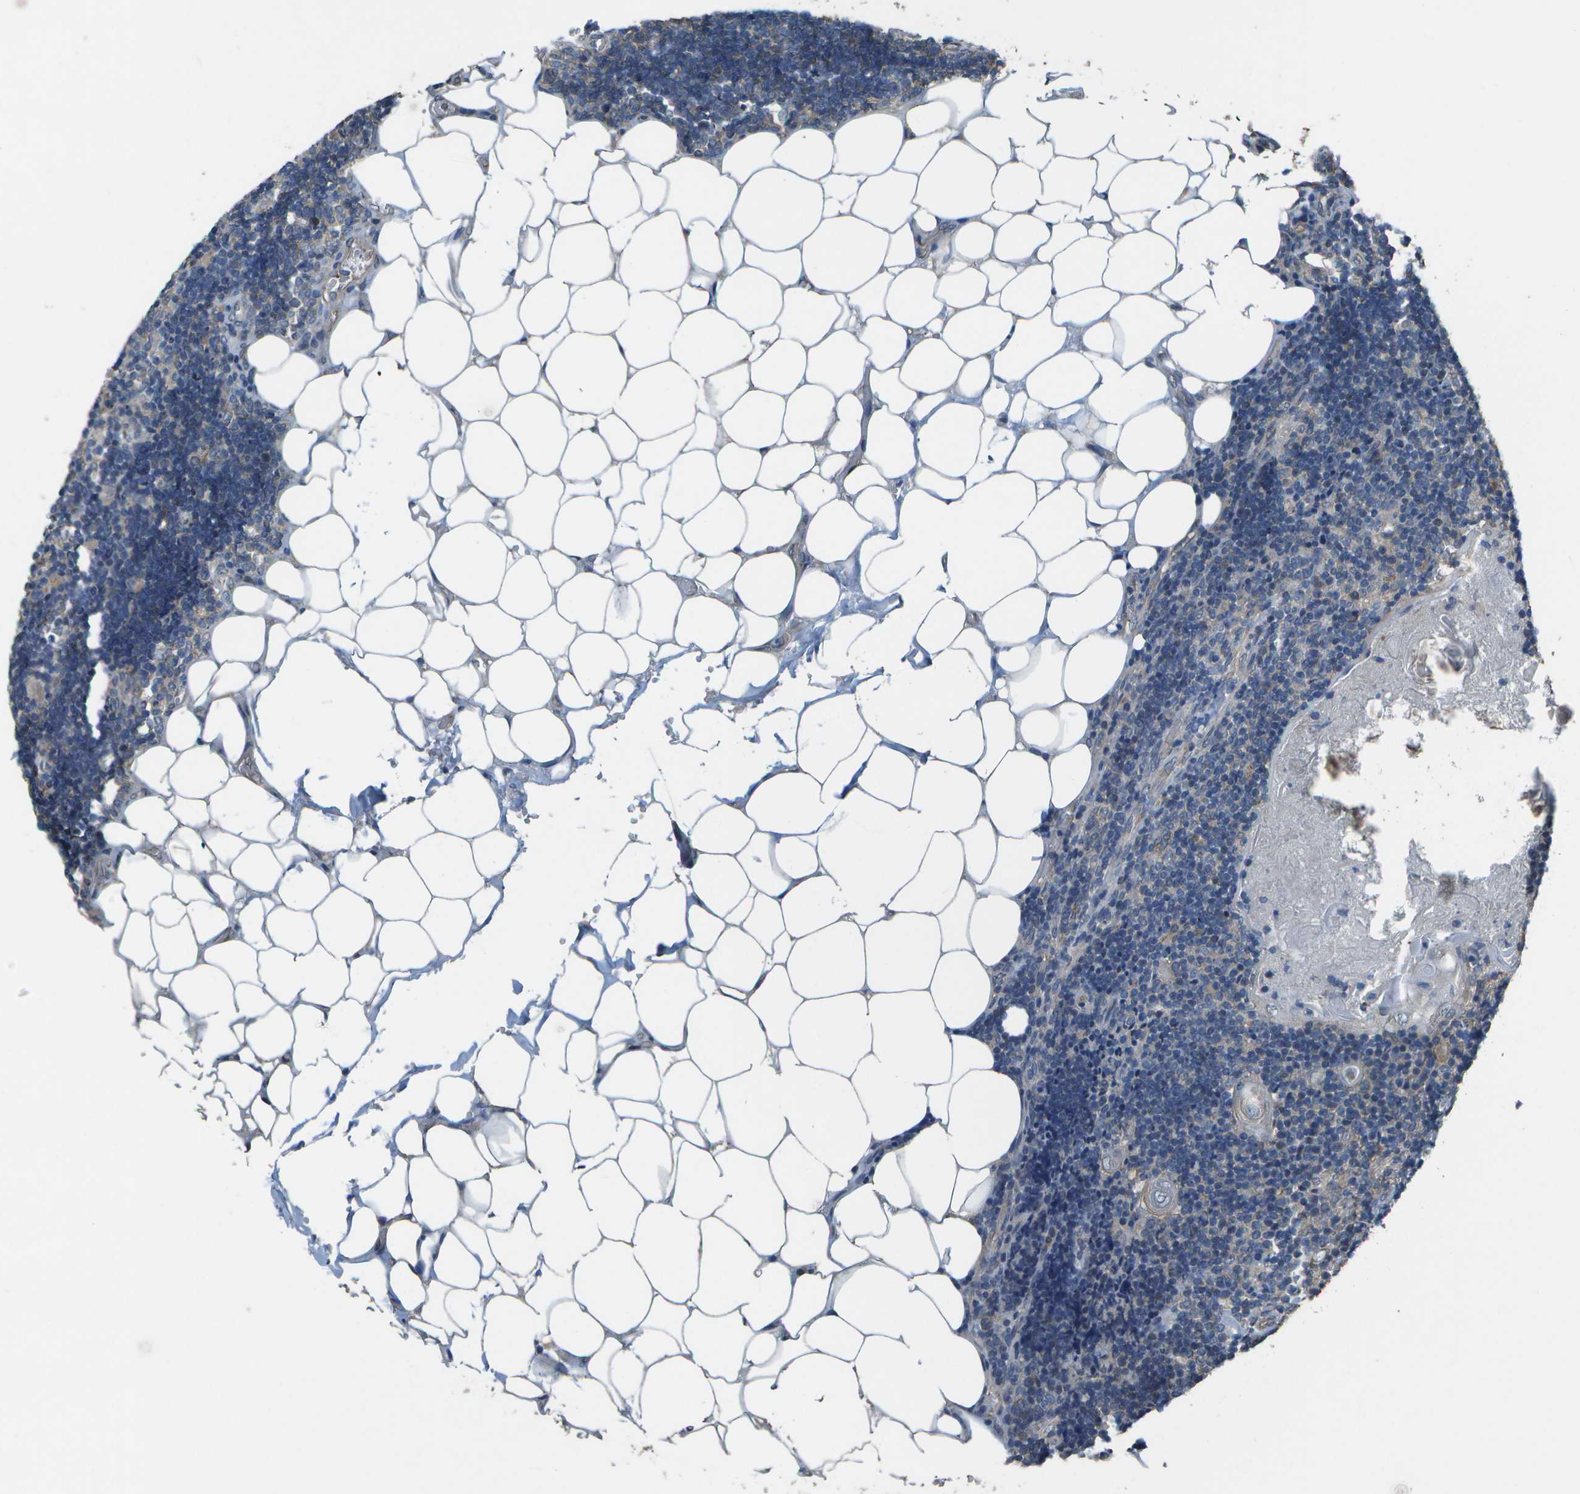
{"staining": {"intensity": "negative", "quantity": "none", "location": "none"}, "tissue": "lymph node", "cell_type": "Germinal center cells", "image_type": "normal", "snomed": [{"axis": "morphology", "description": "Normal tissue, NOS"}, {"axis": "topography", "description": "Lymph node"}], "caption": "High power microscopy micrograph of an IHC micrograph of benign lymph node, revealing no significant positivity in germinal center cells.", "gene": "CLNS1A", "patient": {"sex": "male", "age": 33}}